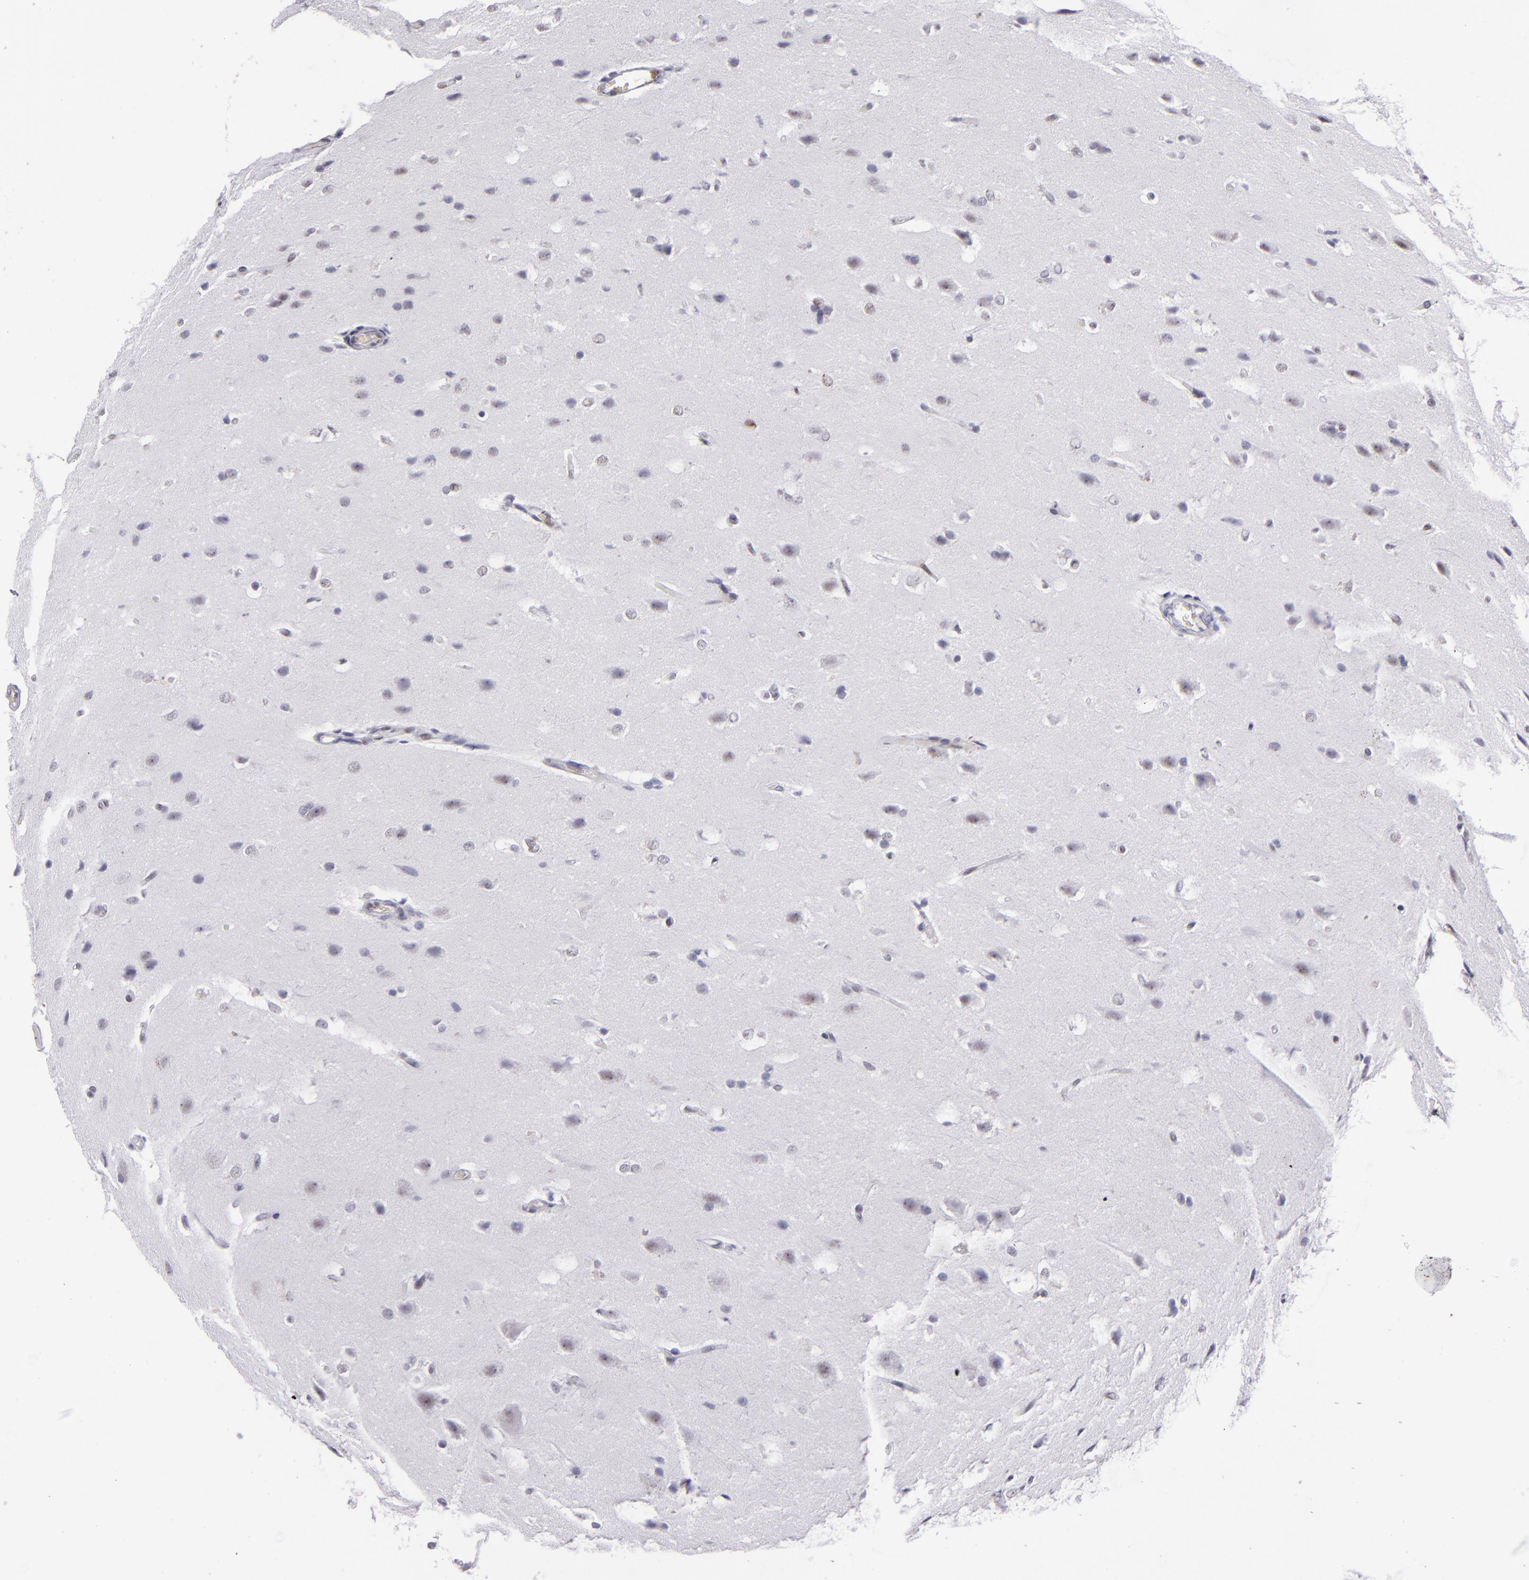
{"staining": {"intensity": "weak", "quantity": "<25%", "location": "nuclear"}, "tissue": "glioma", "cell_type": "Tumor cells", "image_type": "cancer", "snomed": [{"axis": "morphology", "description": "Glioma, malignant, High grade"}, {"axis": "topography", "description": "Brain"}], "caption": "Glioma stained for a protein using IHC displays no positivity tumor cells.", "gene": "TOP3A", "patient": {"sex": "male", "age": 68}}